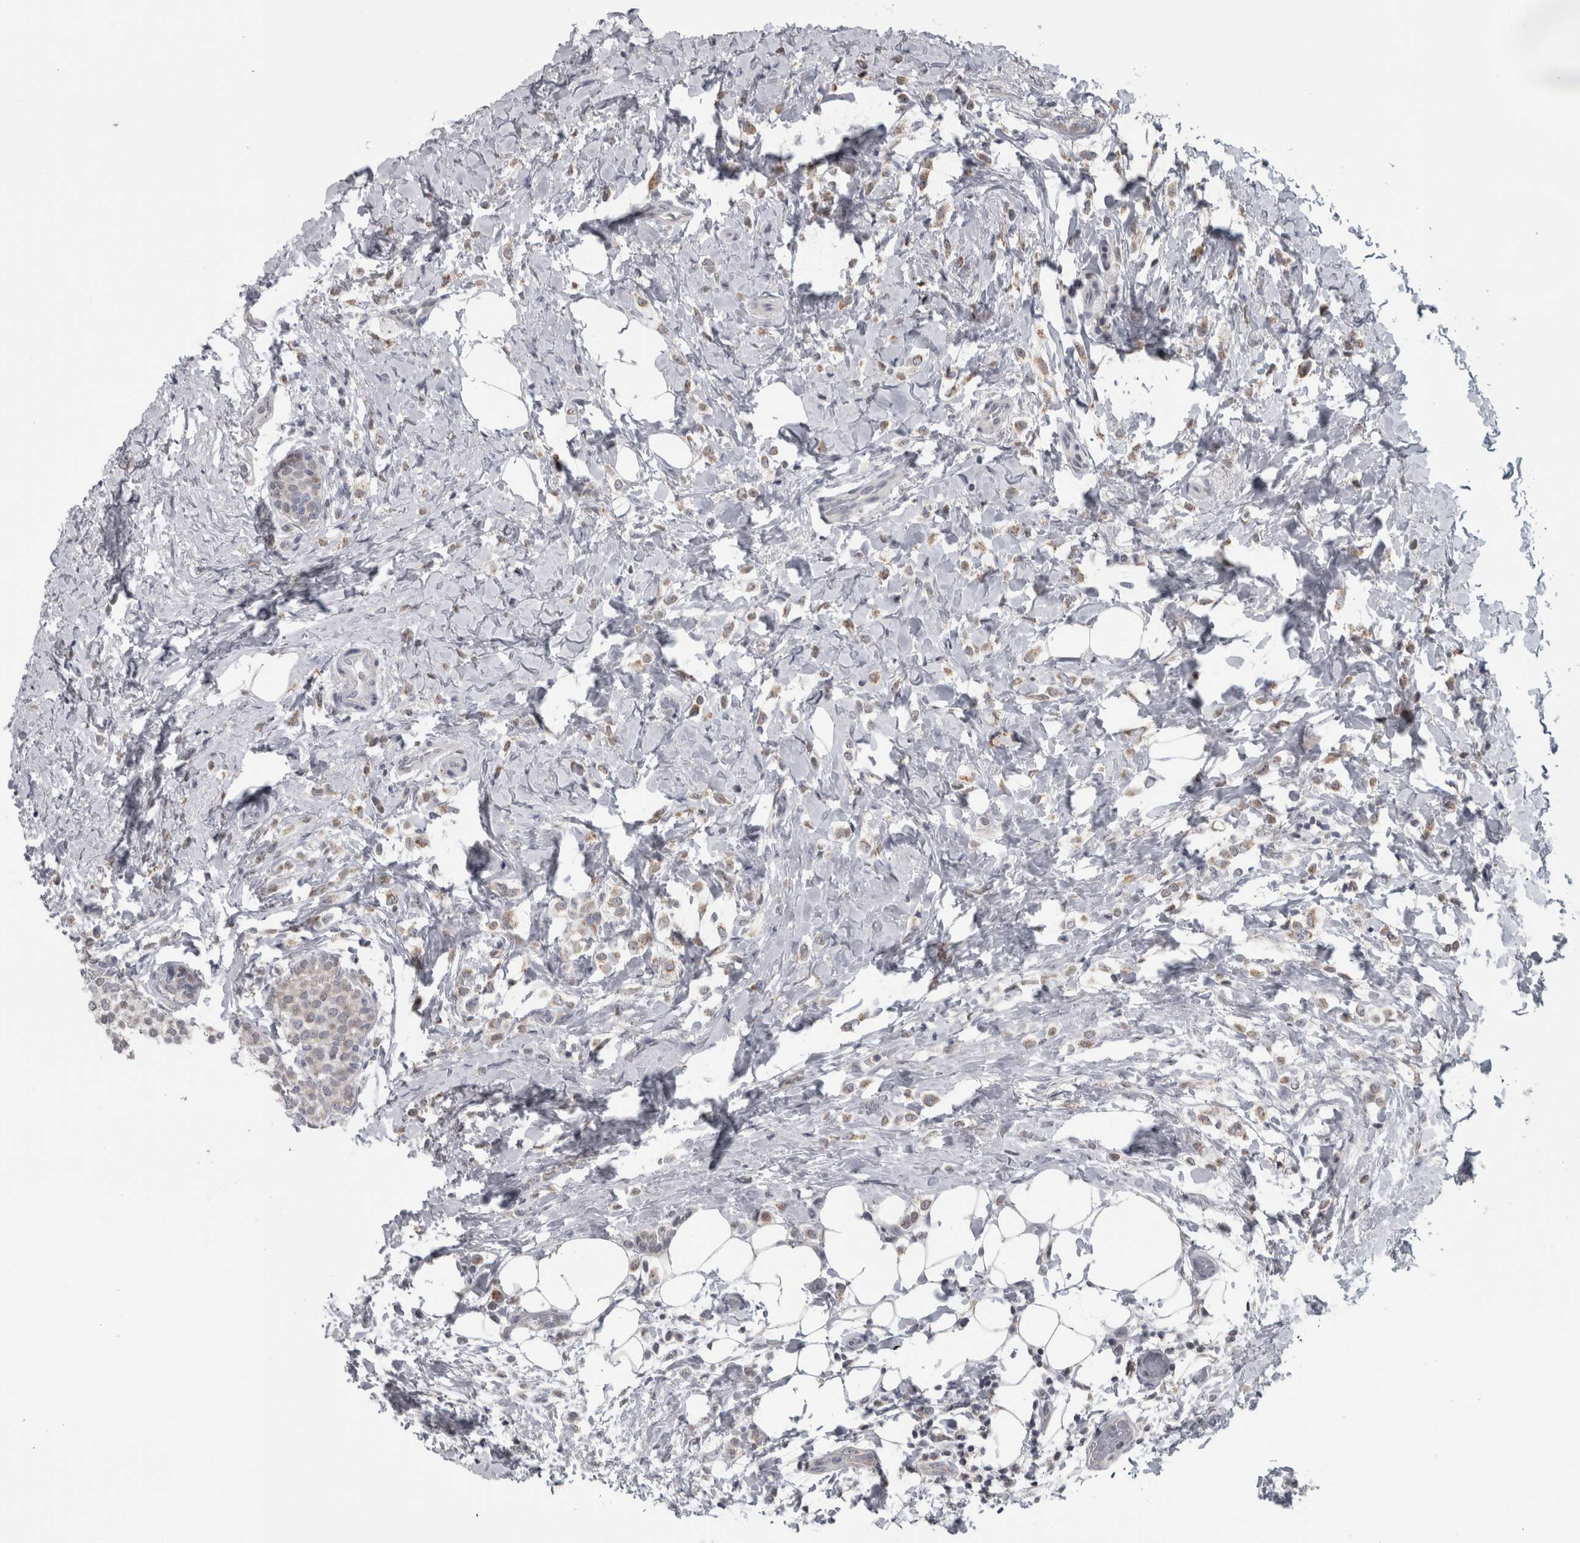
{"staining": {"intensity": "weak", "quantity": "25%-75%", "location": "cytoplasmic/membranous"}, "tissue": "breast cancer", "cell_type": "Tumor cells", "image_type": "cancer", "snomed": [{"axis": "morphology", "description": "Lobular carcinoma"}, {"axis": "topography", "description": "Breast"}], "caption": "Lobular carcinoma (breast) tissue exhibits weak cytoplasmic/membranous expression in approximately 25%-75% of tumor cells, visualized by immunohistochemistry.", "gene": "OR2K2", "patient": {"sex": "female", "age": 50}}